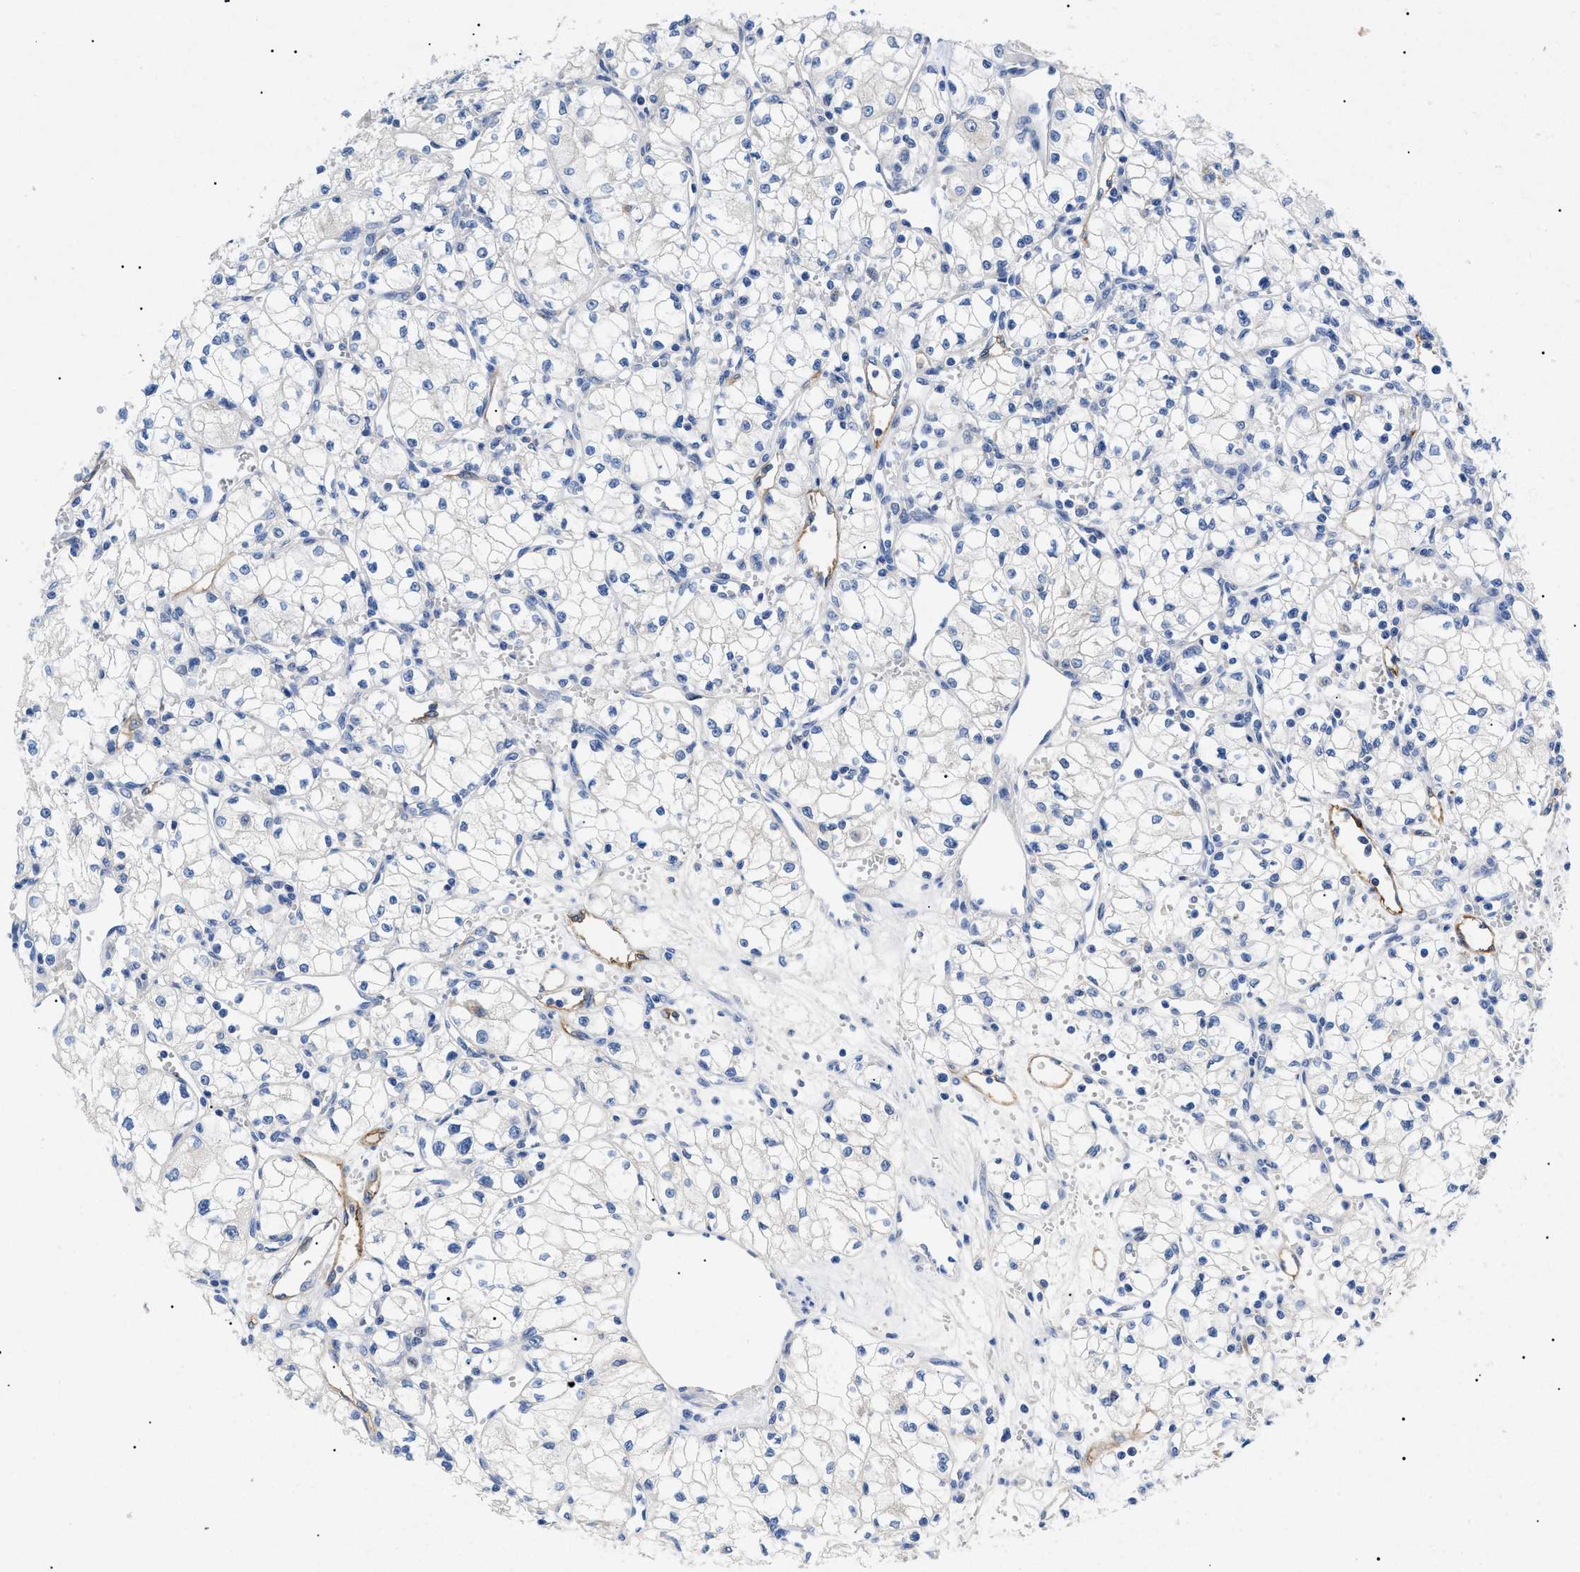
{"staining": {"intensity": "negative", "quantity": "none", "location": "none"}, "tissue": "renal cancer", "cell_type": "Tumor cells", "image_type": "cancer", "snomed": [{"axis": "morphology", "description": "Normal tissue, NOS"}, {"axis": "morphology", "description": "Adenocarcinoma, NOS"}, {"axis": "topography", "description": "Kidney"}], "caption": "Renal cancer was stained to show a protein in brown. There is no significant expression in tumor cells.", "gene": "ACKR1", "patient": {"sex": "male", "age": 59}}